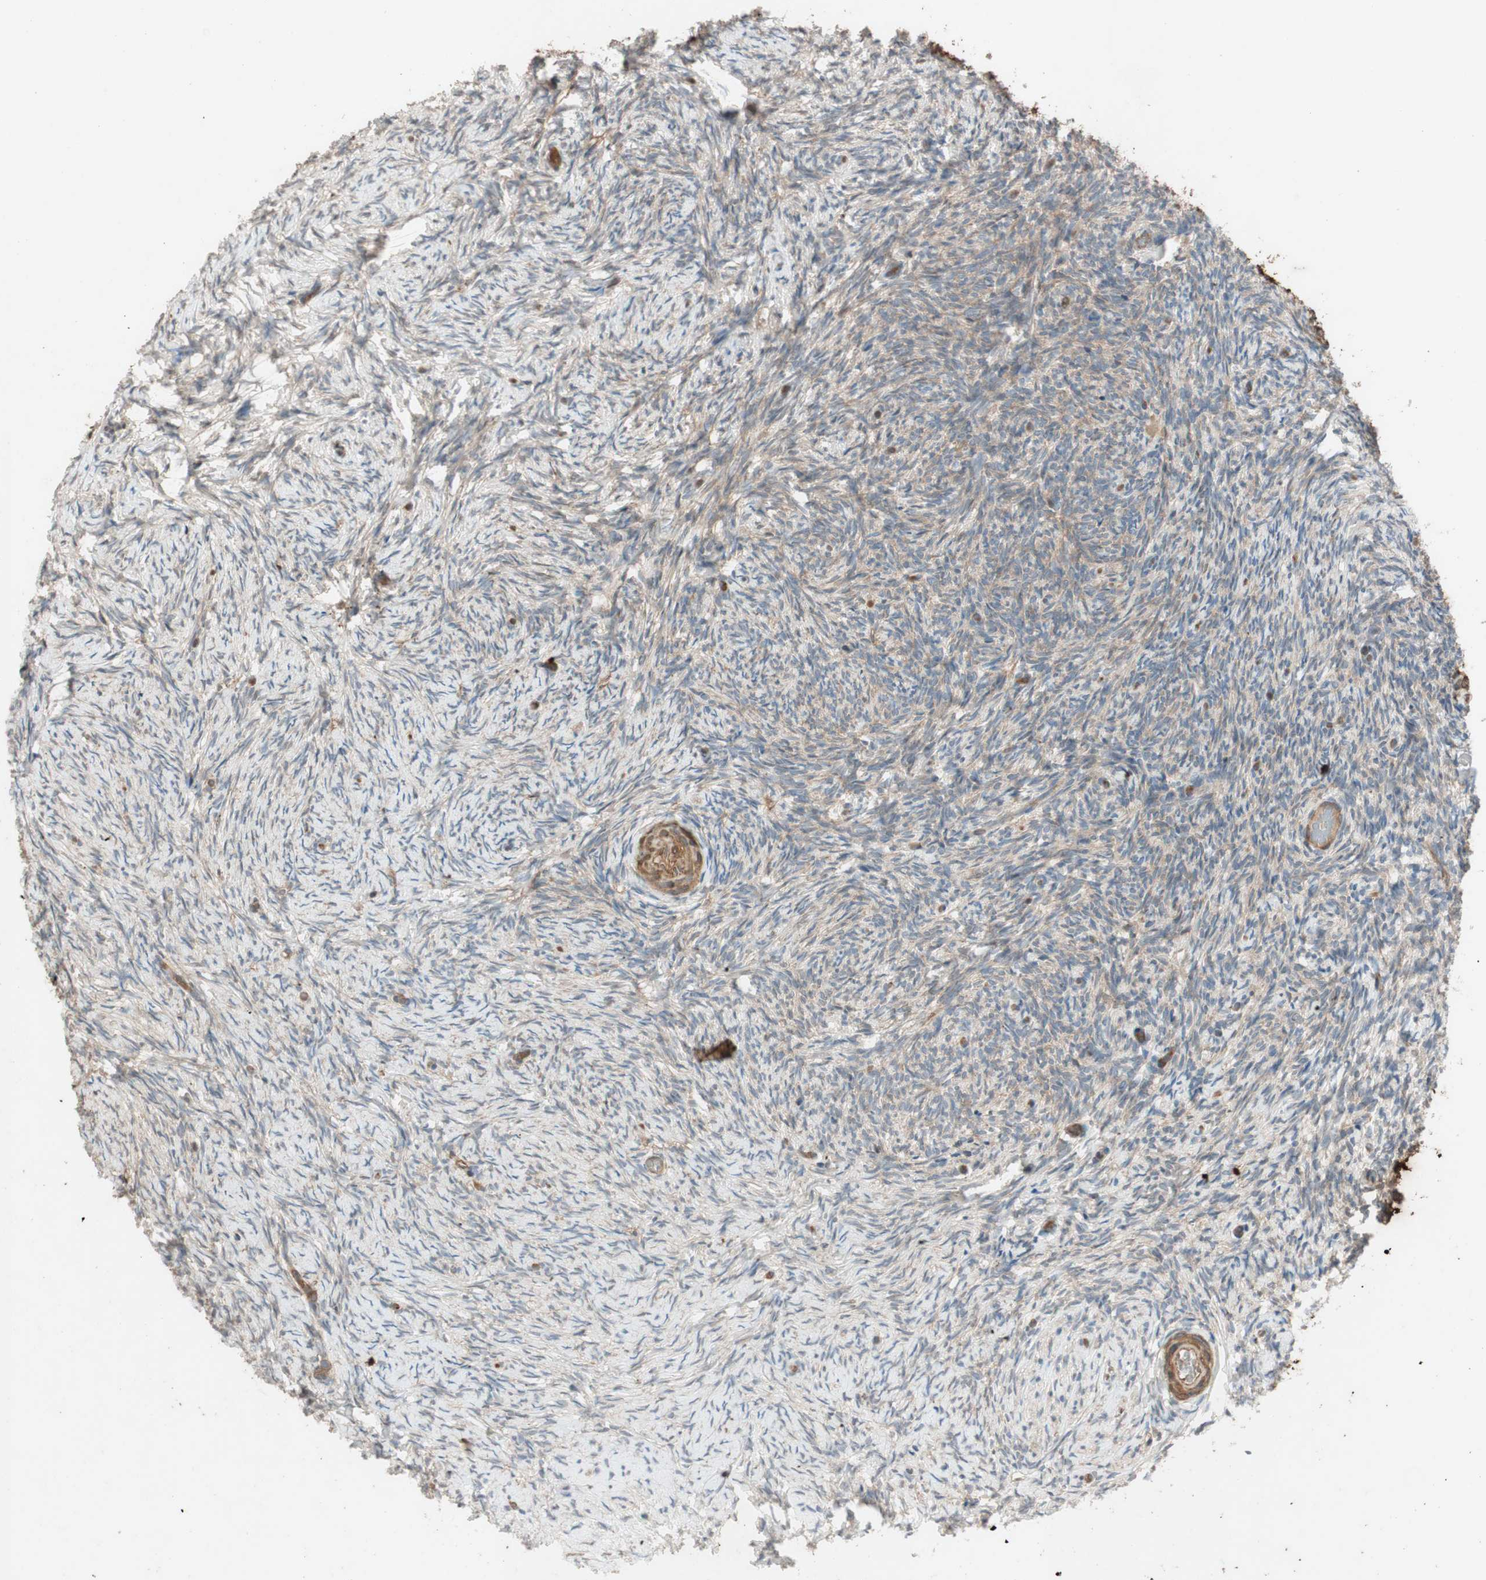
{"staining": {"intensity": "weak", "quantity": "25%-75%", "location": "cytoplasmic/membranous"}, "tissue": "ovary", "cell_type": "Ovarian stroma cells", "image_type": "normal", "snomed": [{"axis": "morphology", "description": "Normal tissue, NOS"}, {"axis": "topography", "description": "Ovary"}], "caption": "Immunohistochemical staining of unremarkable ovary demonstrates 25%-75% levels of weak cytoplasmic/membranous protein expression in approximately 25%-75% of ovarian stroma cells.", "gene": "EPHA8", "patient": {"sex": "female", "age": 60}}